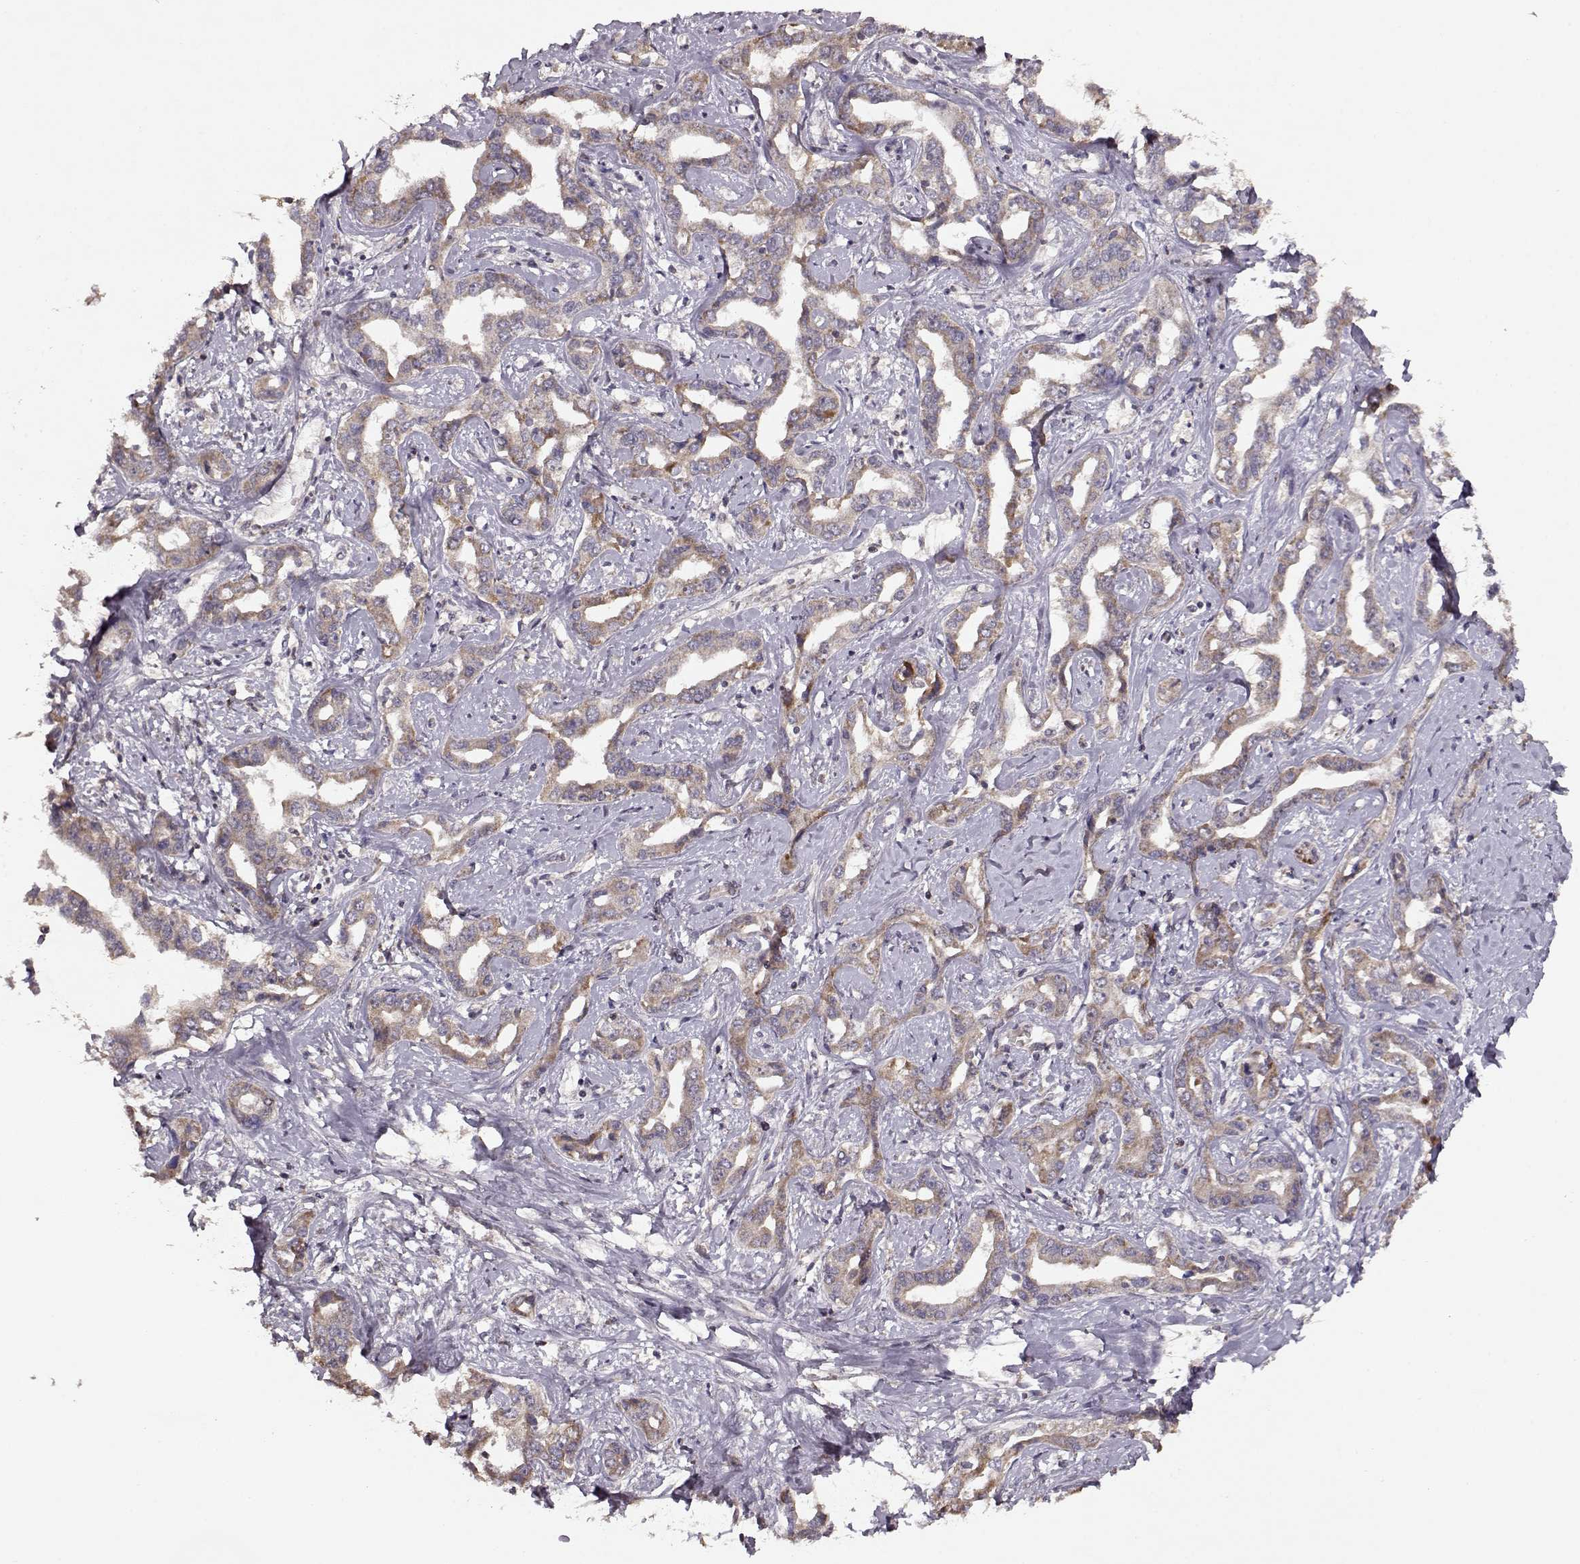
{"staining": {"intensity": "moderate", "quantity": ">75%", "location": "cytoplasmic/membranous"}, "tissue": "liver cancer", "cell_type": "Tumor cells", "image_type": "cancer", "snomed": [{"axis": "morphology", "description": "Cholangiocarcinoma"}, {"axis": "topography", "description": "Liver"}], "caption": "Cholangiocarcinoma (liver) stained with immunohistochemistry (IHC) displays moderate cytoplasmic/membranous staining in about >75% of tumor cells.", "gene": "CMTM3", "patient": {"sex": "male", "age": 59}}